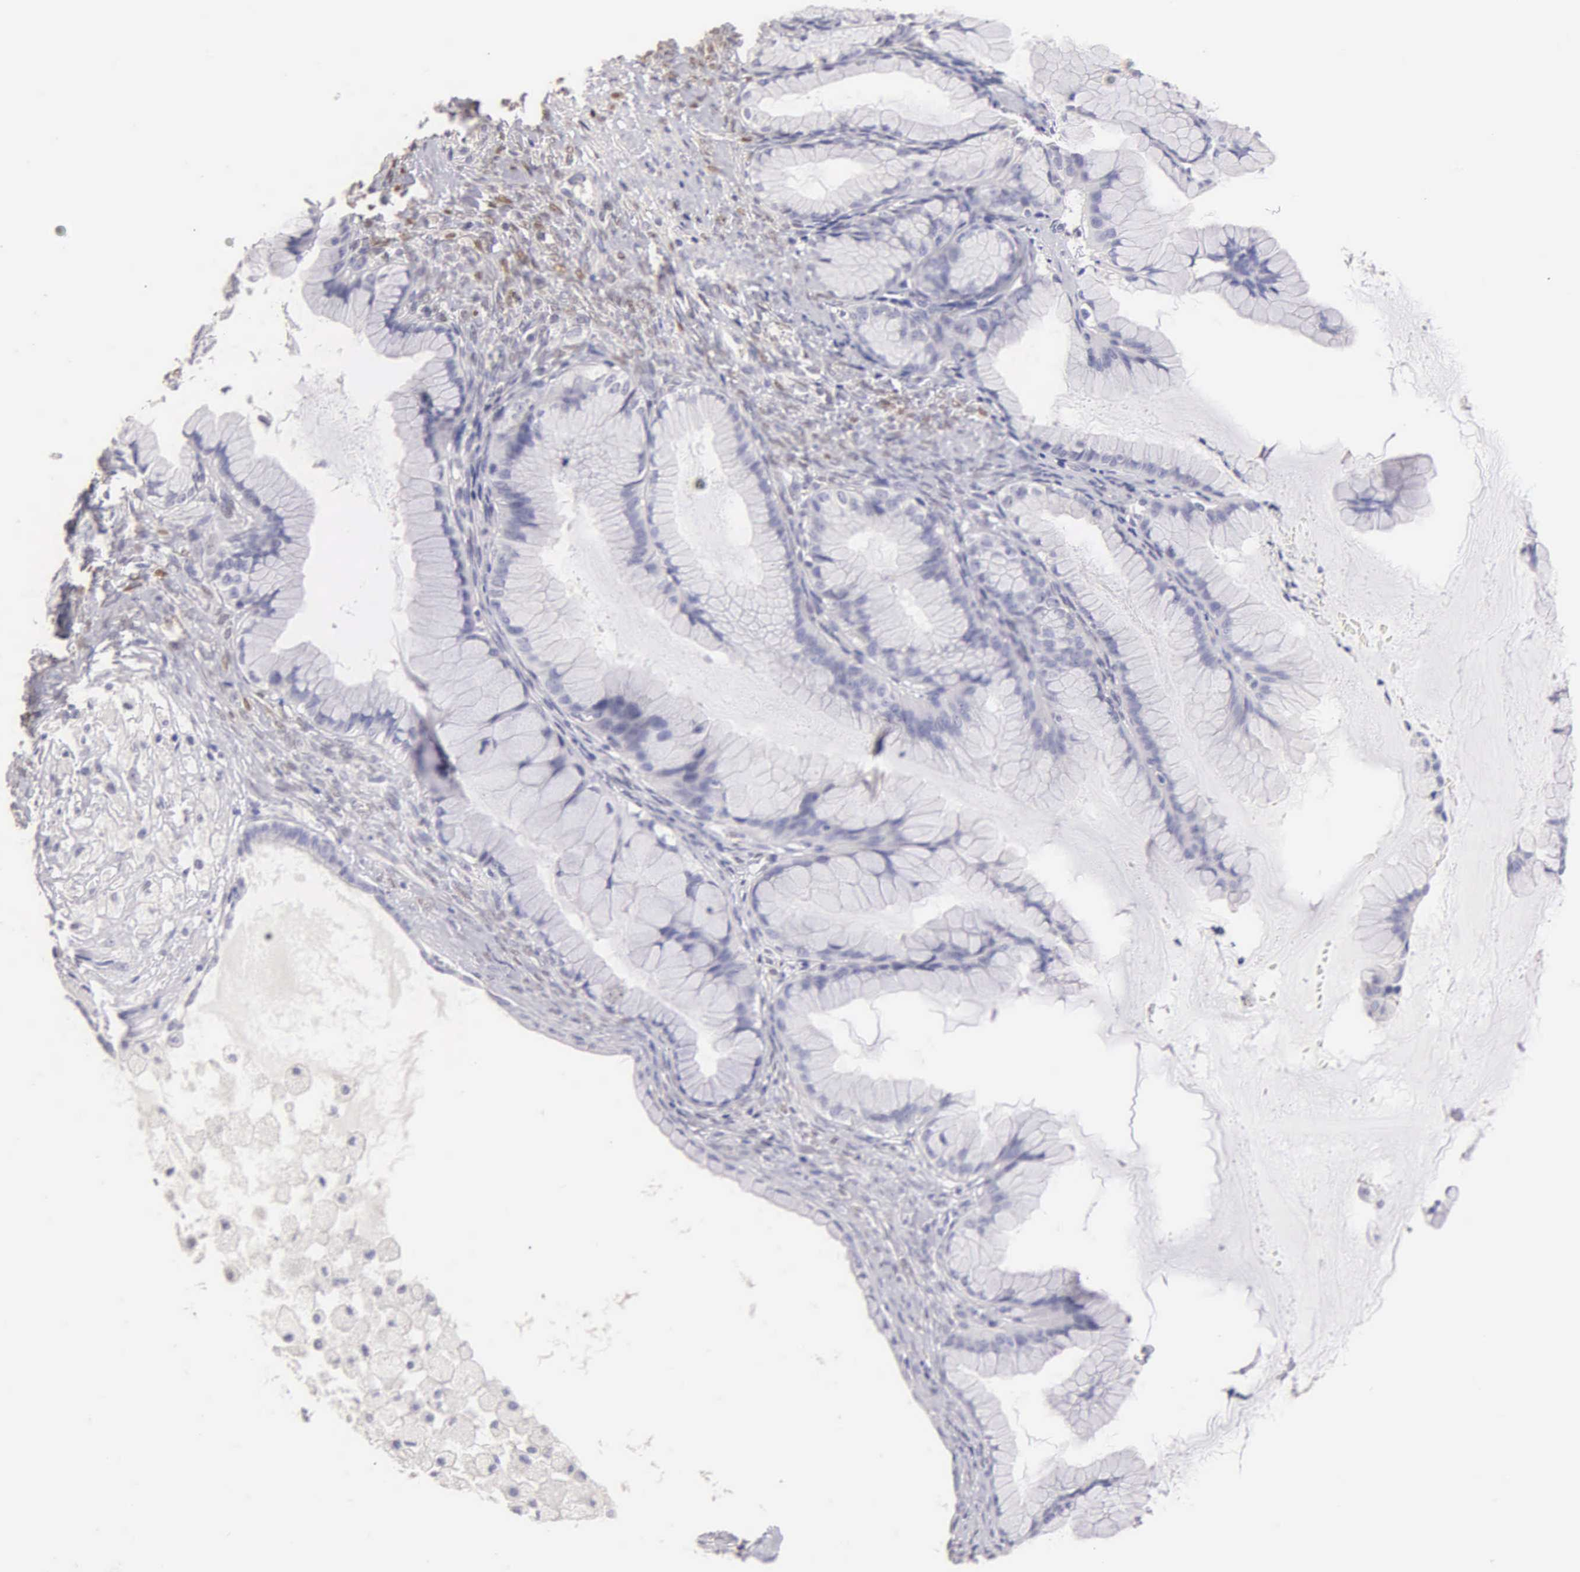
{"staining": {"intensity": "negative", "quantity": "none", "location": "none"}, "tissue": "ovarian cancer", "cell_type": "Tumor cells", "image_type": "cancer", "snomed": [{"axis": "morphology", "description": "Cystadenocarcinoma, mucinous, NOS"}, {"axis": "topography", "description": "Ovary"}], "caption": "Immunohistochemistry (IHC) micrograph of ovarian cancer stained for a protein (brown), which shows no staining in tumor cells.", "gene": "ESR1", "patient": {"sex": "female", "age": 41}}